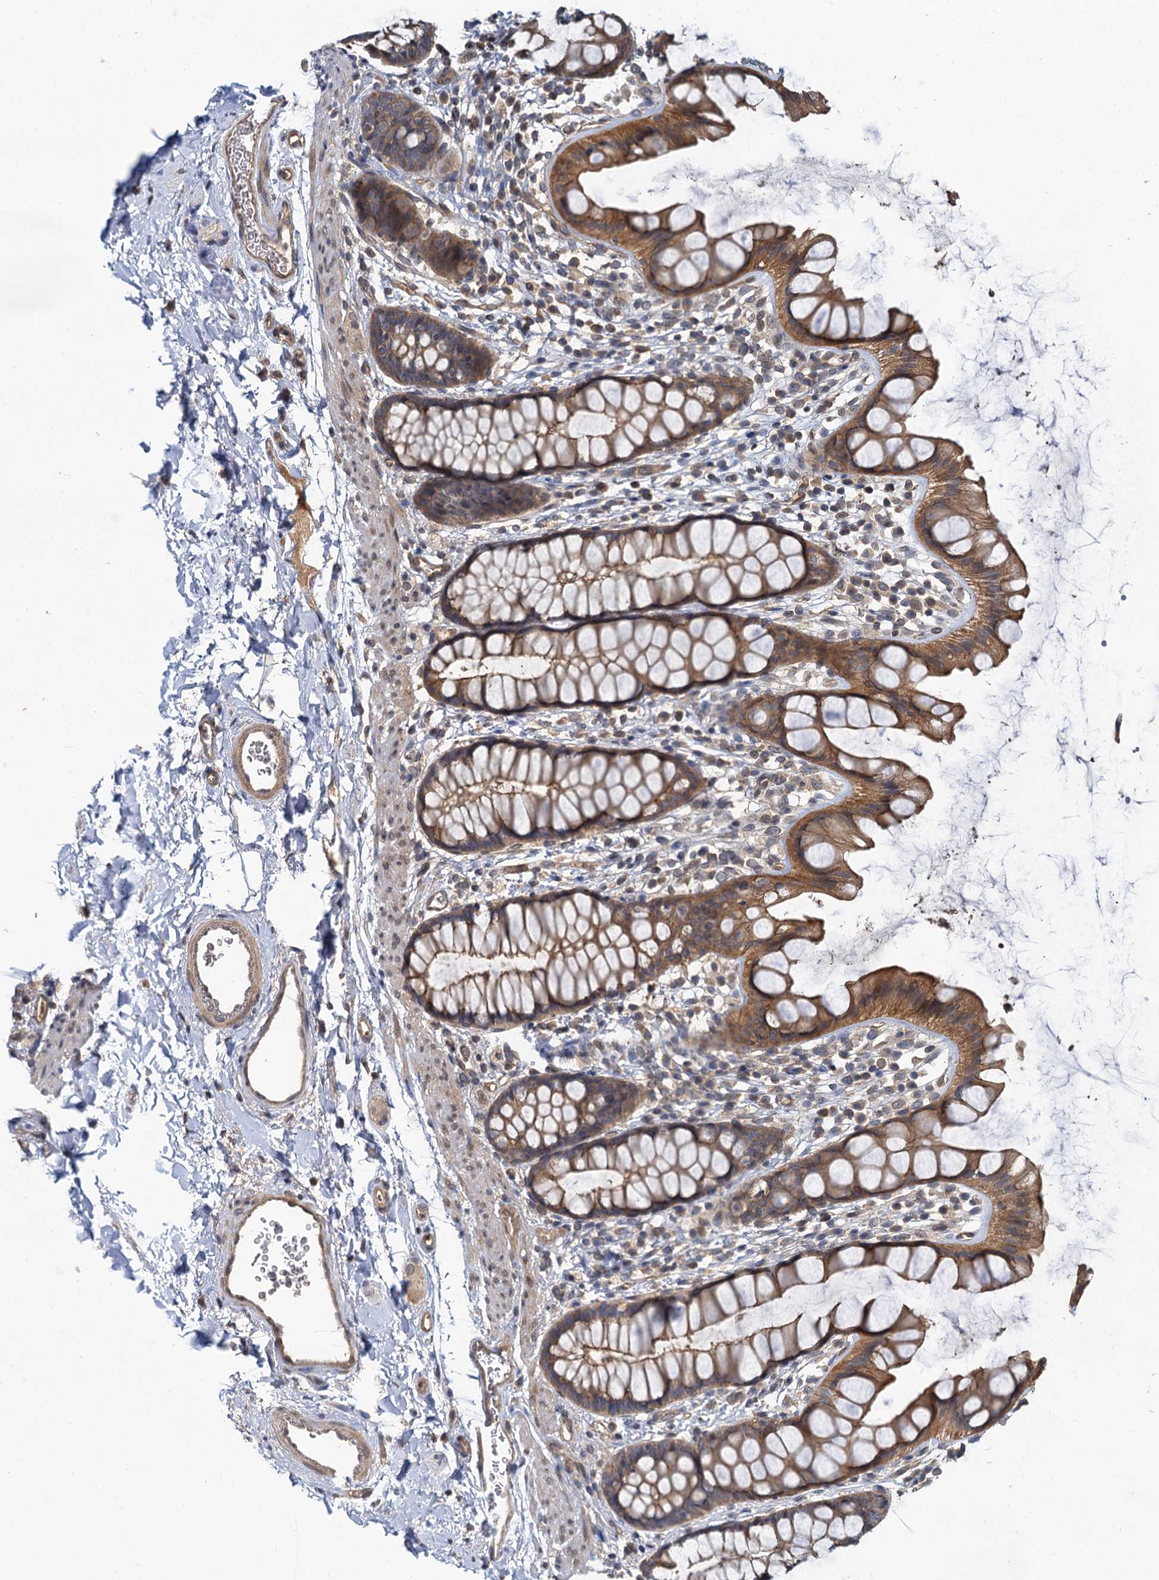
{"staining": {"intensity": "moderate", "quantity": ">75%", "location": "cytoplasmic/membranous"}, "tissue": "rectum", "cell_type": "Glandular cells", "image_type": "normal", "snomed": [{"axis": "morphology", "description": "Normal tissue, NOS"}, {"axis": "topography", "description": "Rectum"}], "caption": "A brown stain highlights moderate cytoplasmic/membranous positivity of a protein in glandular cells of unremarkable human rectum. The protein is shown in brown color, while the nuclei are stained blue.", "gene": "ZNF324", "patient": {"sex": "female", "age": 65}}